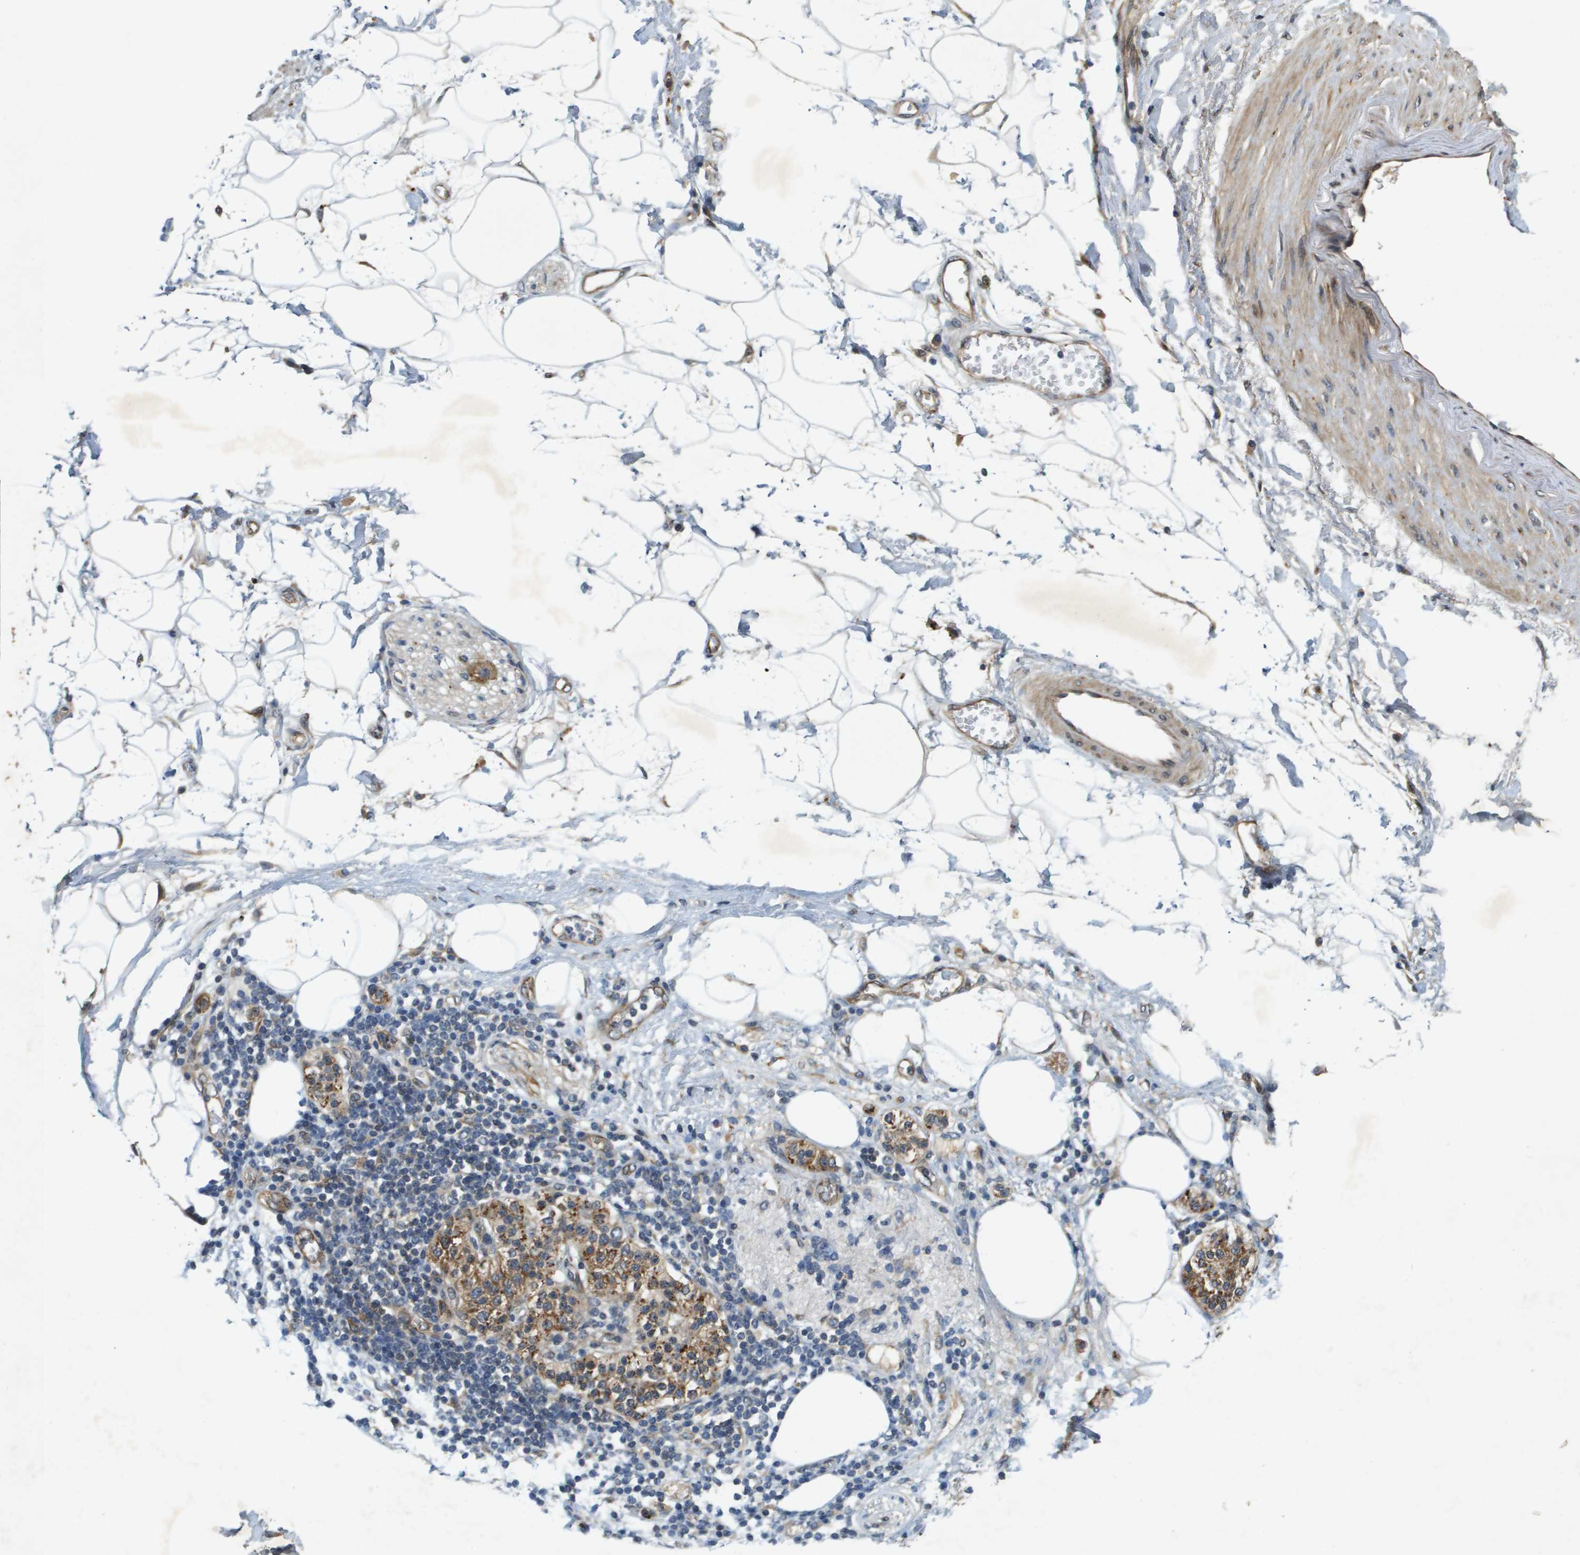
{"staining": {"intensity": "weak", "quantity": "<25%", "location": "cytoplasmic/membranous"}, "tissue": "adipose tissue", "cell_type": "Adipocytes", "image_type": "normal", "snomed": [{"axis": "morphology", "description": "Normal tissue, NOS"}, {"axis": "morphology", "description": "Adenocarcinoma, NOS"}, {"axis": "topography", "description": "Duodenum"}, {"axis": "topography", "description": "Peripheral nerve tissue"}], "caption": "This is a micrograph of immunohistochemistry staining of unremarkable adipose tissue, which shows no expression in adipocytes. (DAB (3,3'-diaminobenzidine) IHC visualized using brightfield microscopy, high magnification).", "gene": "PGAP3", "patient": {"sex": "female", "age": 60}}